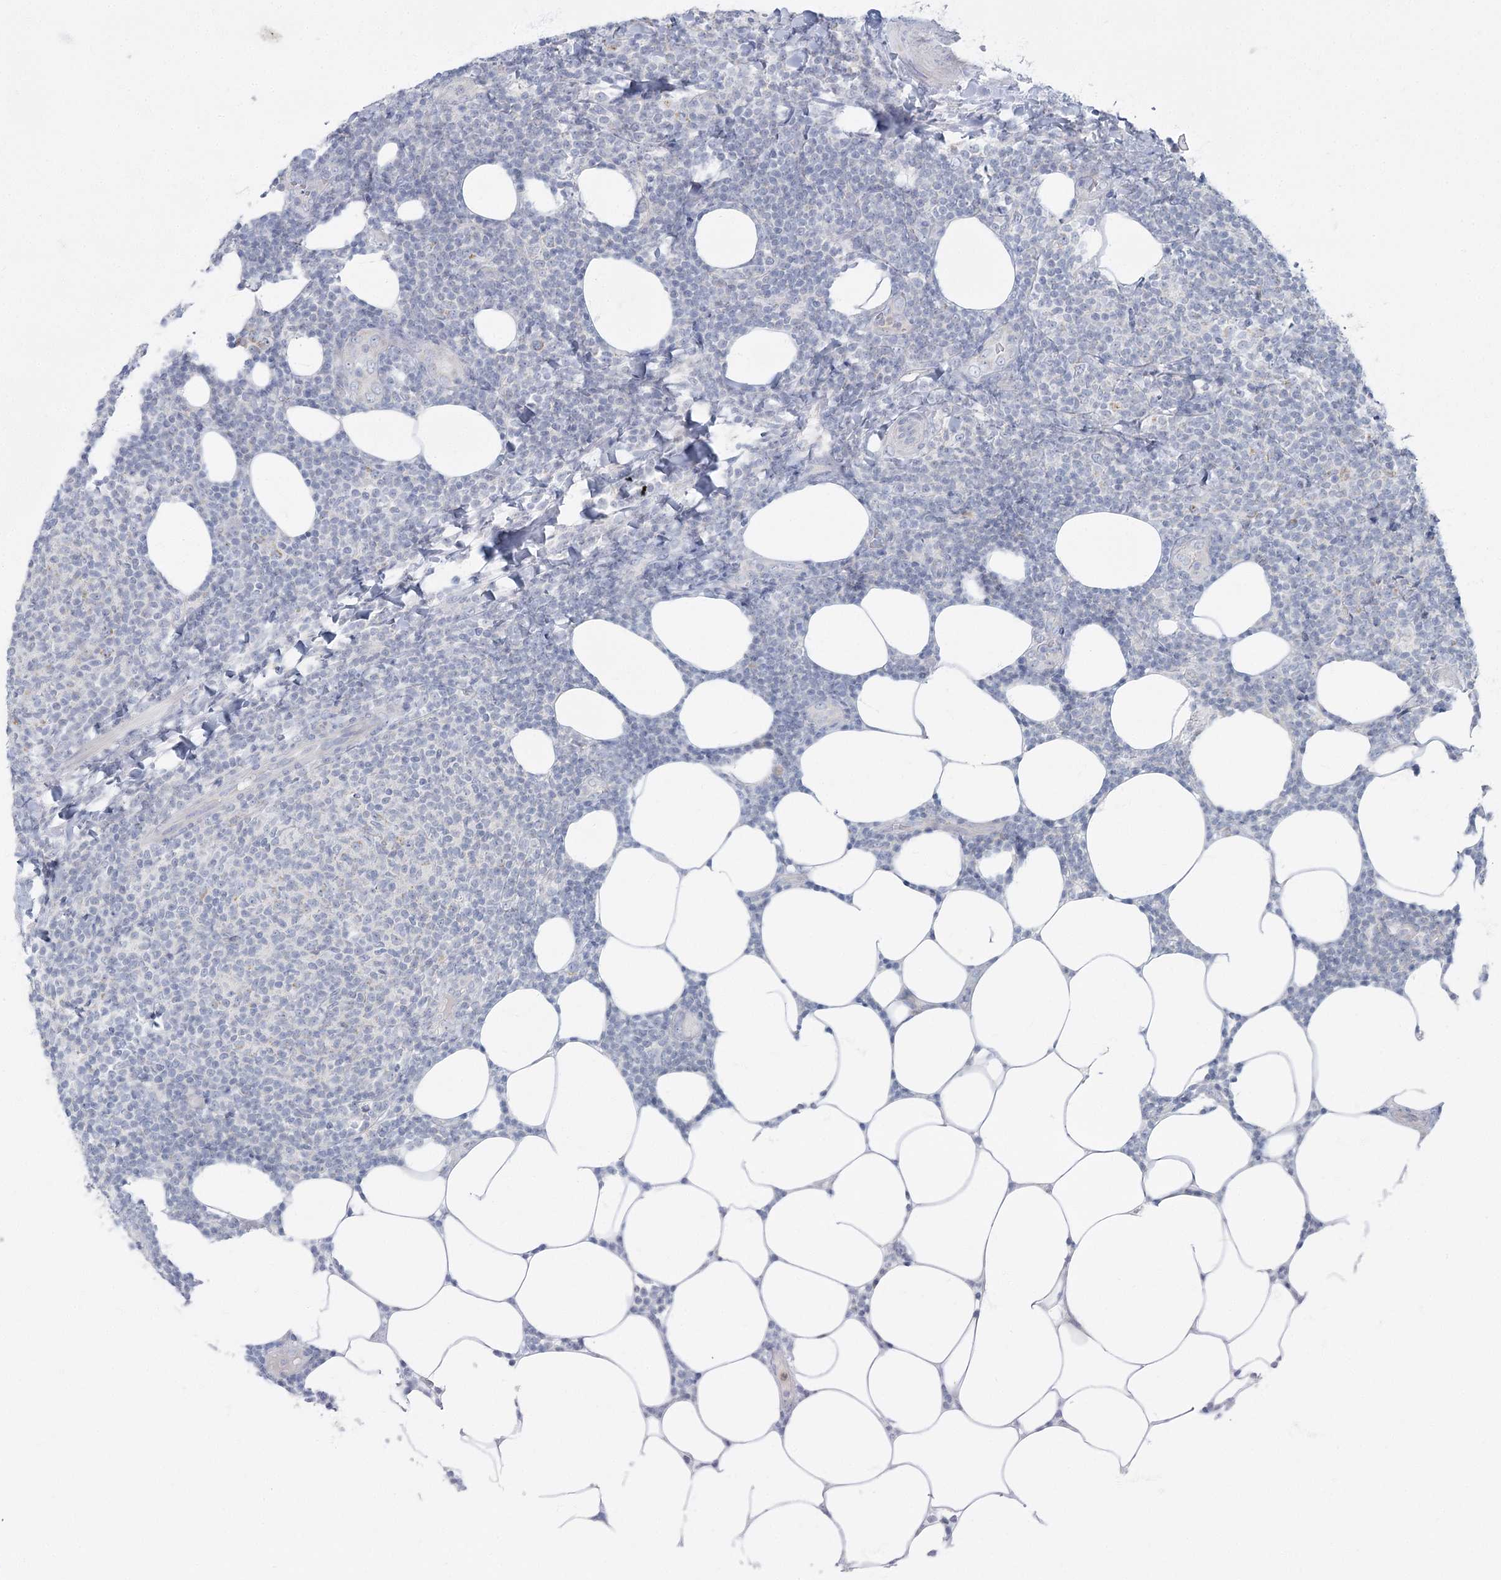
{"staining": {"intensity": "negative", "quantity": "none", "location": "none"}, "tissue": "lymphoma", "cell_type": "Tumor cells", "image_type": "cancer", "snomed": [{"axis": "morphology", "description": "Malignant lymphoma, non-Hodgkin's type, Low grade"}, {"axis": "topography", "description": "Lymph node"}], "caption": "Tumor cells are negative for brown protein staining in lymphoma.", "gene": "FAM110C", "patient": {"sex": "male", "age": 66}}